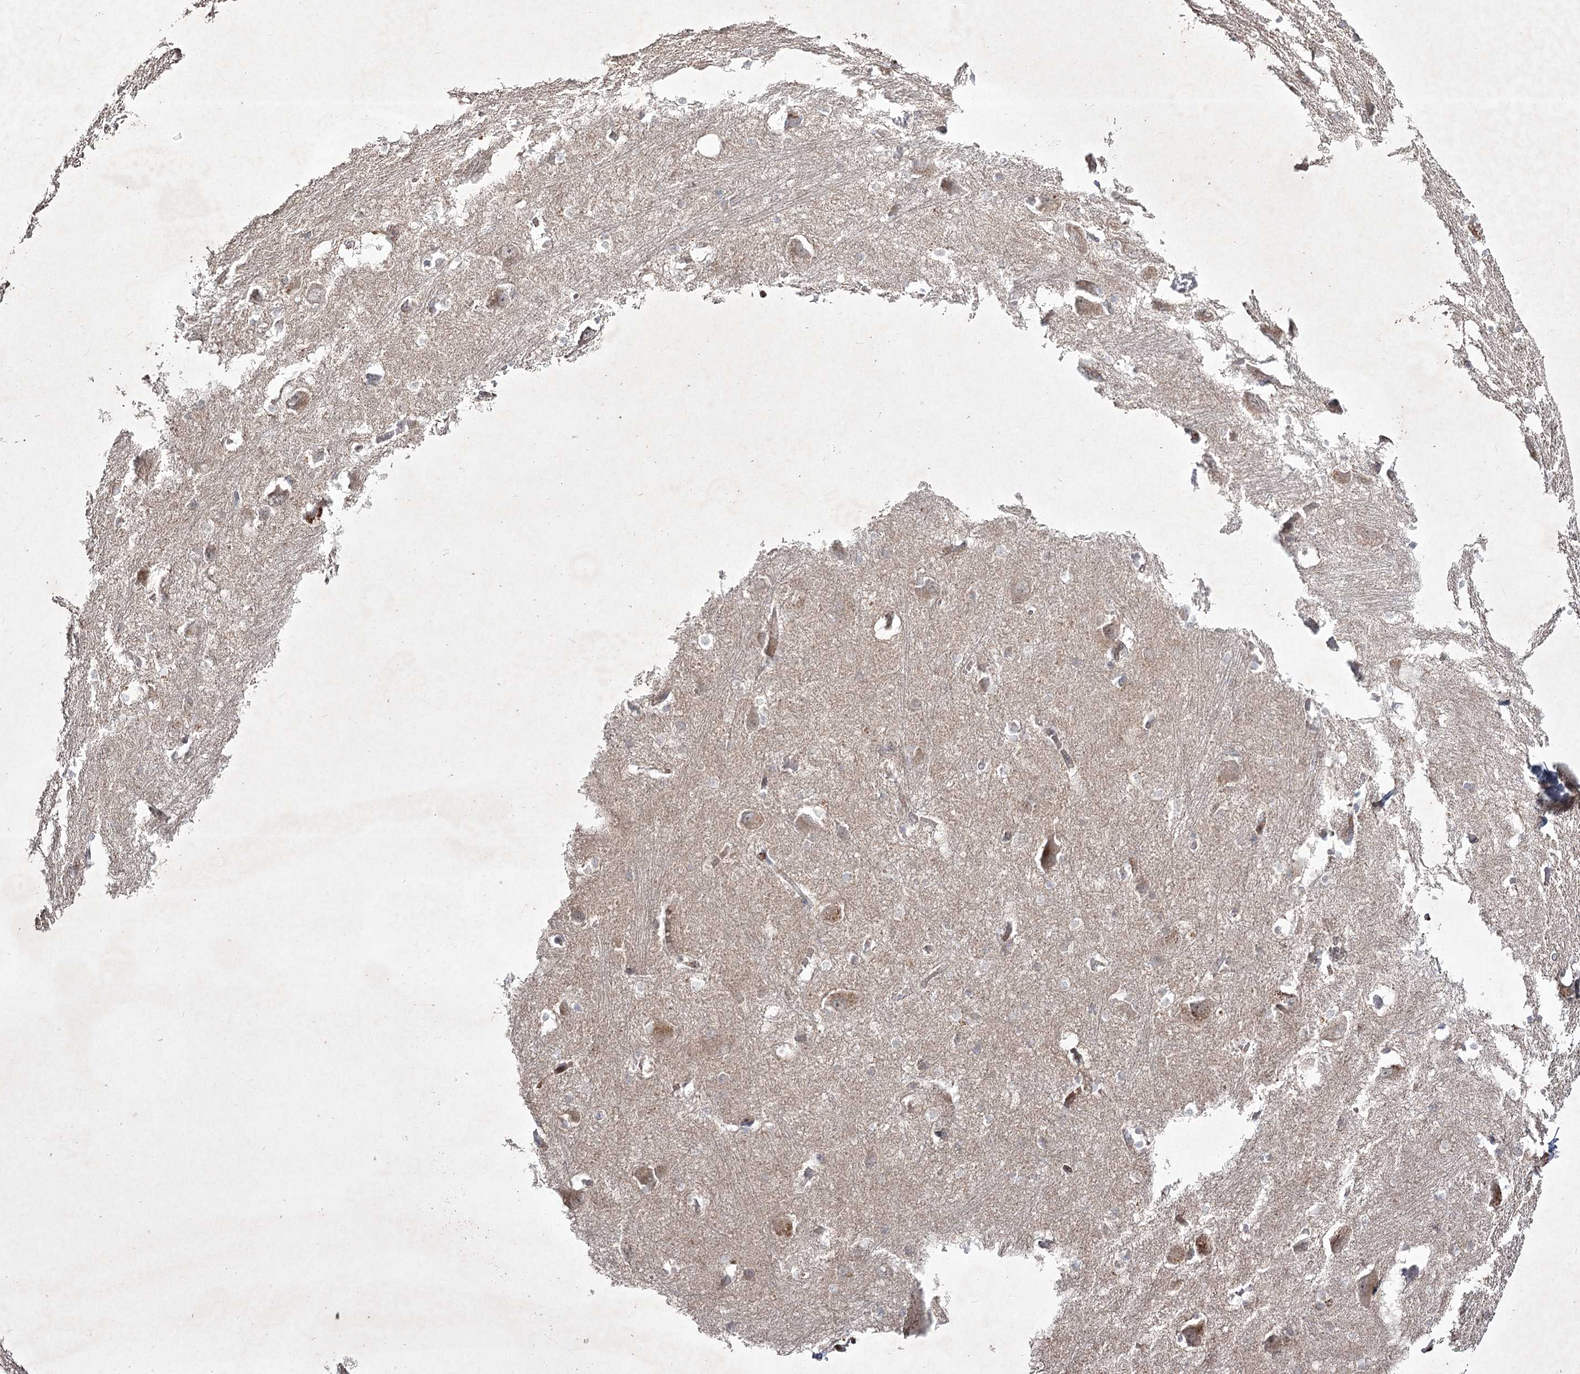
{"staining": {"intensity": "weak", "quantity": "<25%", "location": "cytoplasmic/membranous"}, "tissue": "caudate", "cell_type": "Glial cells", "image_type": "normal", "snomed": [{"axis": "morphology", "description": "Normal tissue, NOS"}, {"axis": "topography", "description": "Lateral ventricle wall"}], "caption": "Human caudate stained for a protein using immunohistochemistry (IHC) demonstrates no staining in glial cells.", "gene": "CIB2", "patient": {"sex": "male", "age": 37}}